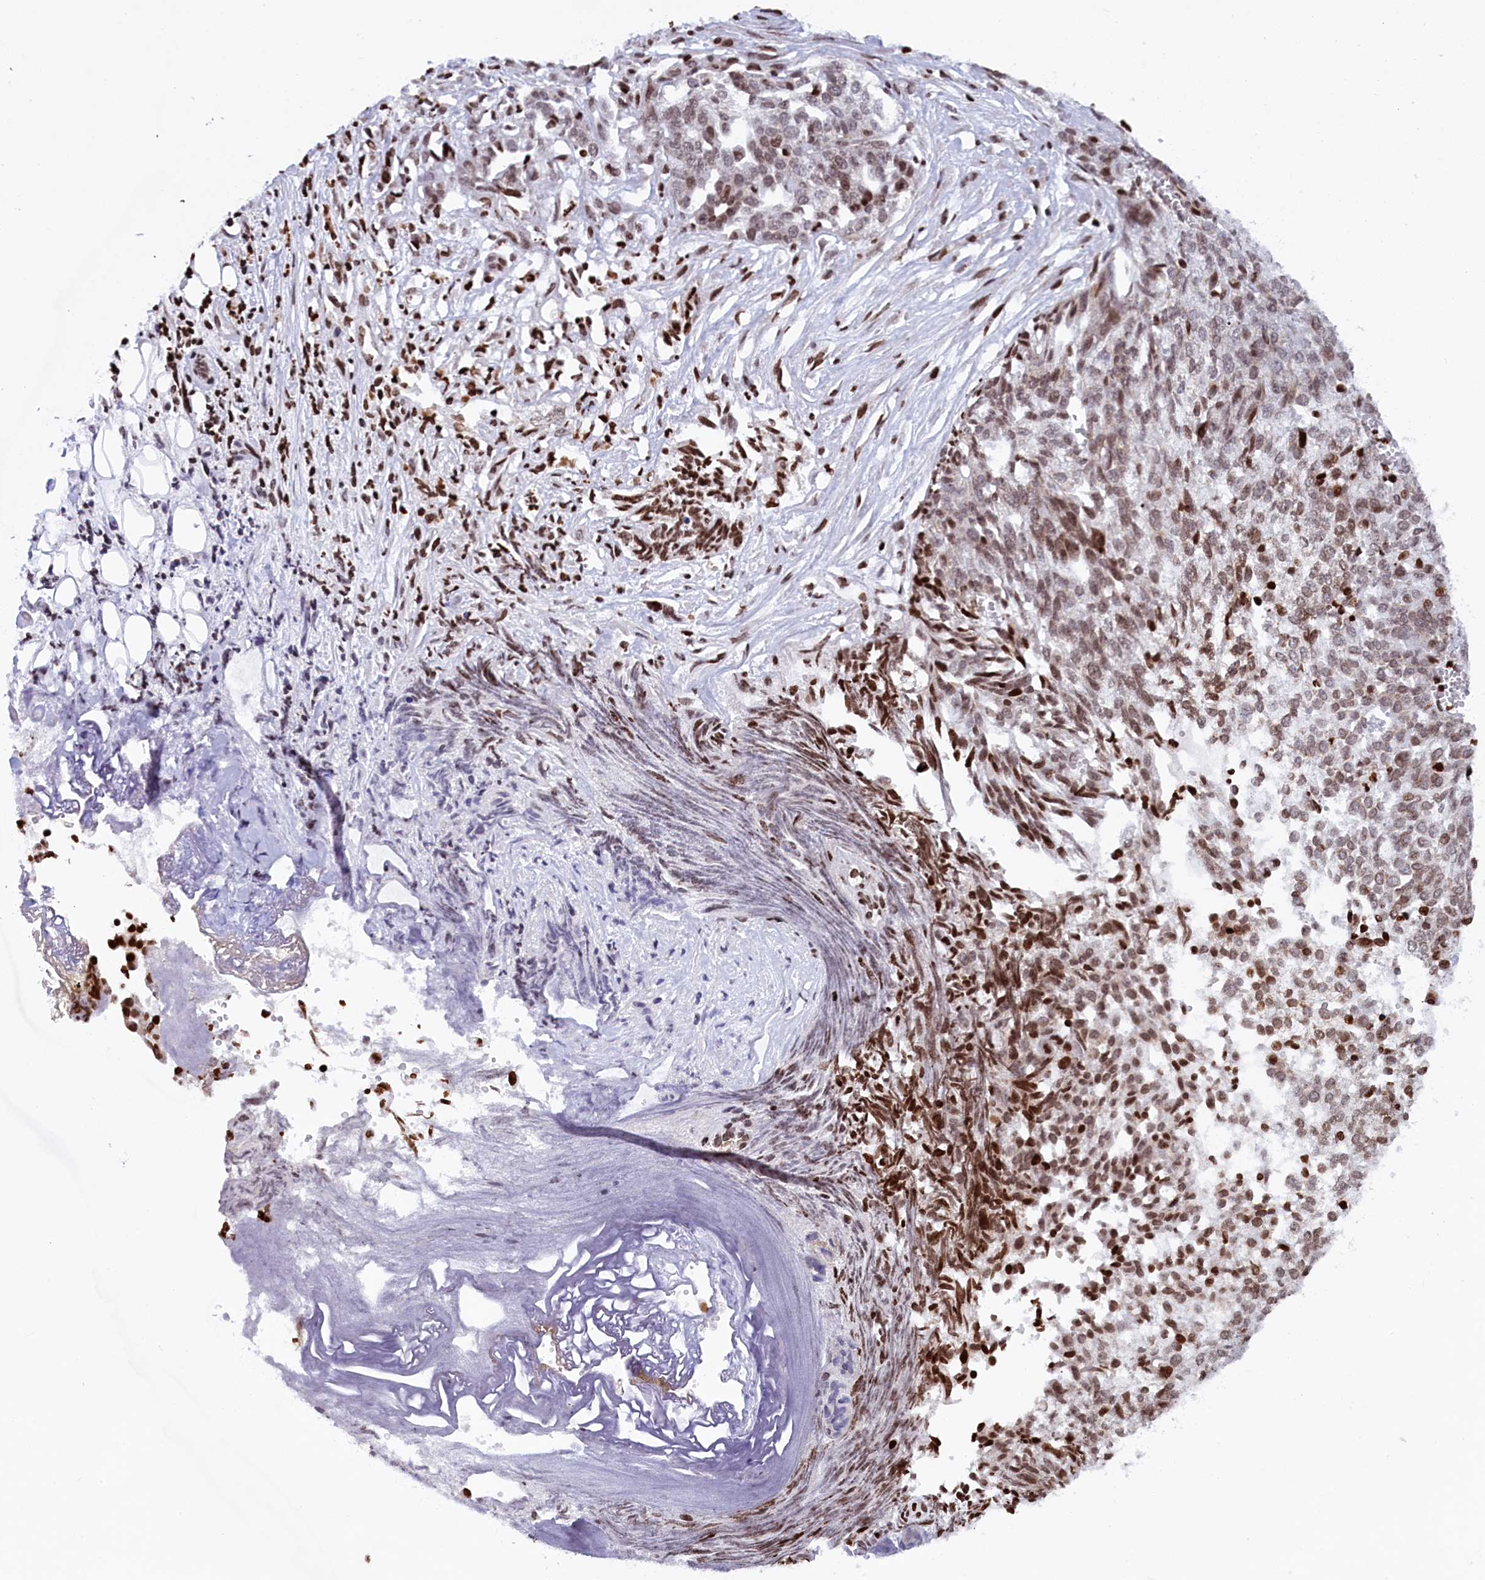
{"staining": {"intensity": "moderate", "quantity": "25%-75%", "location": "nuclear"}, "tissue": "ovarian cancer", "cell_type": "Tumor cells", "image_type": "cancer", "snomed": [{"axis": "morphology", "description": "Cystadenocarcinoma, serous, NOS"}, {"axis": "topography", "description": "Soft tissue"}, {"axis": "topography", "description": "Ovary"}], "caption": "This is an image of IHC staining of ovarian cancer, which shows moderate positivity in the nuclear of tumor cells.", "gene": "TIMM29", "patient": {"sex": "female", "age": 57}}